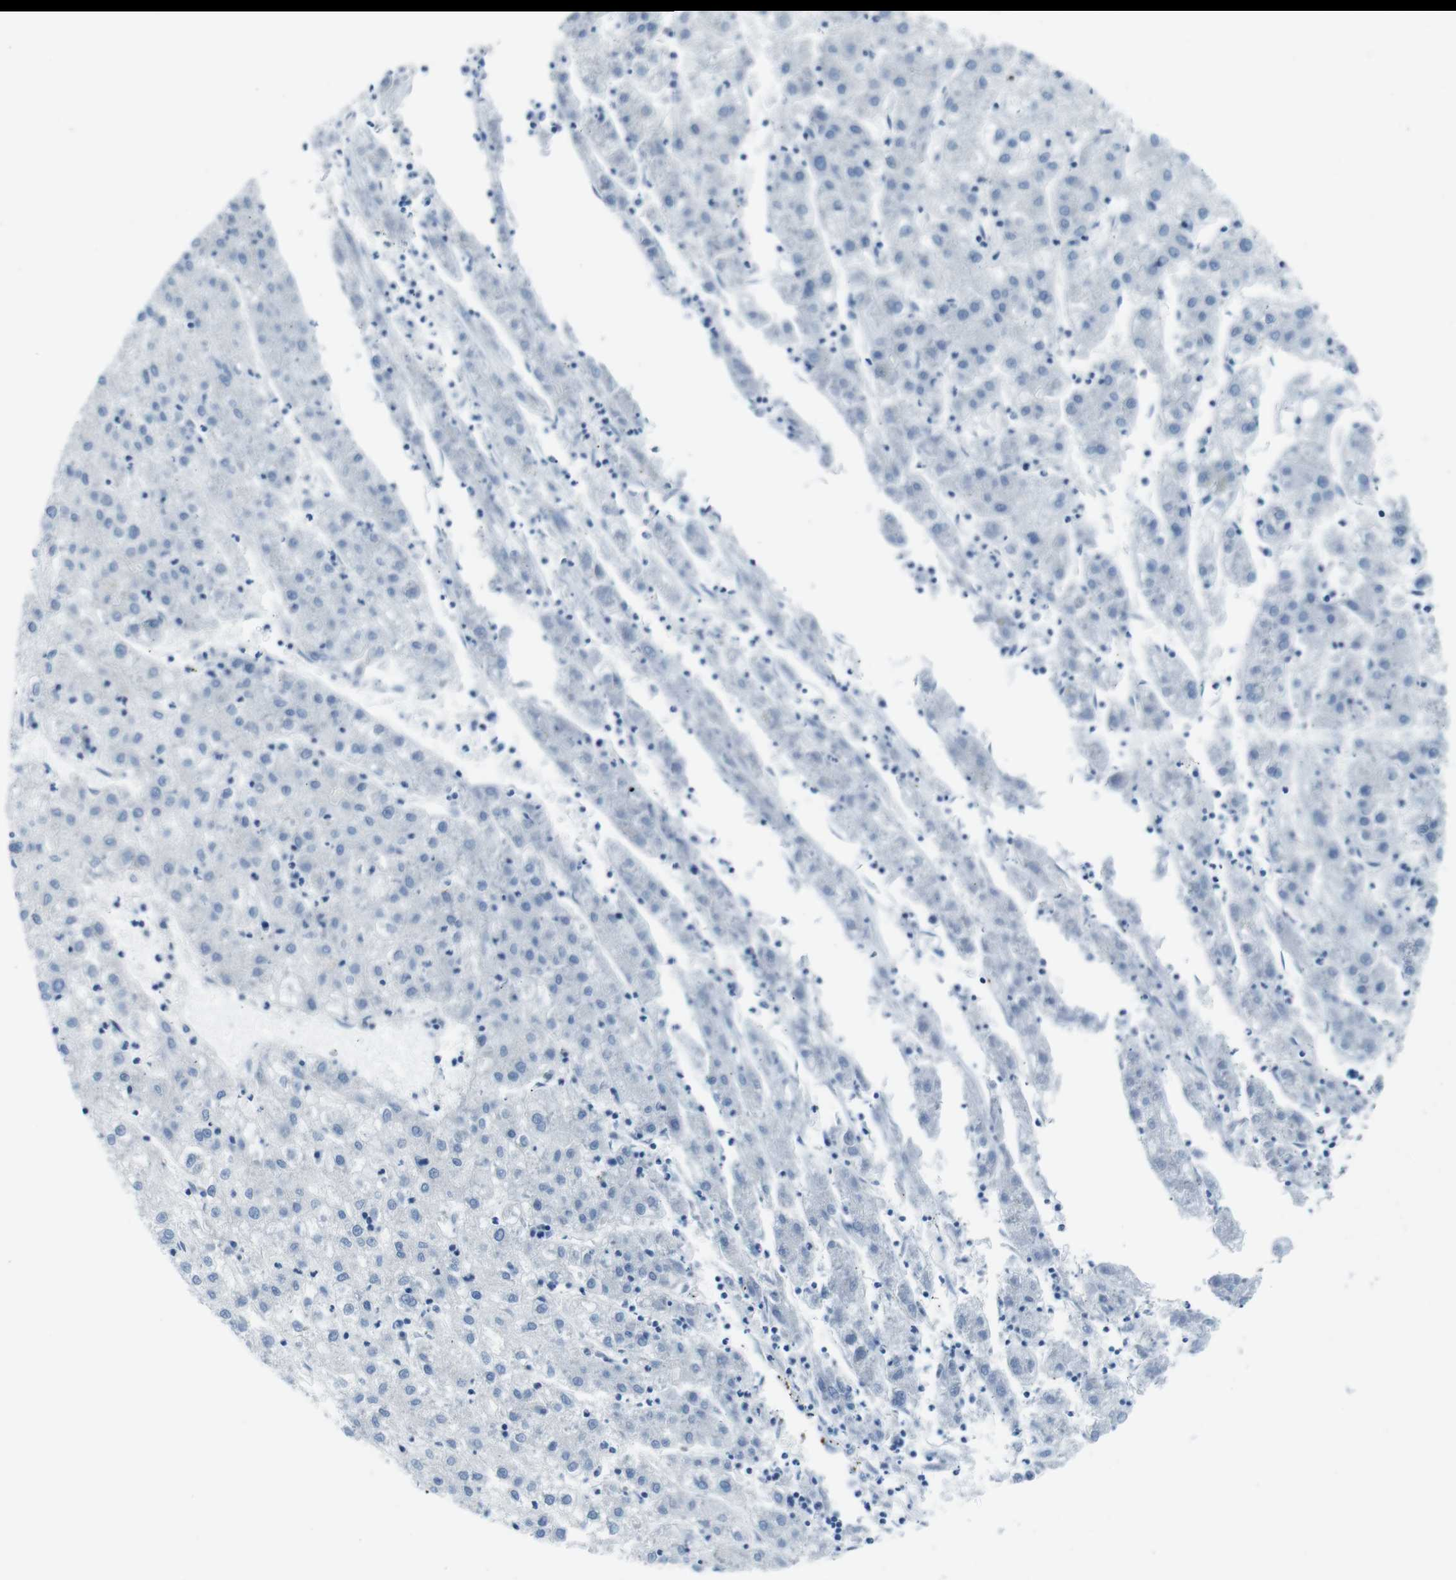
{"staining": {"intensity": "negative", "quantity": "none", "location": "none"}, "tissue": "liver cancer", "cell_type": "Tumor cells", "image_type": "cancer", "snomed": [{"axis": "morphology", "description": "Carcinoma, Hepatocellular, NOS"}, {"axis": "topography", "description": "Liver"}], "caption": "Liver cancer was stained to show a protein in brown. There is no significant staining in tumor cells.", "gene": "EIF2B5", "patient": {"sex": "male", "age": 72}}